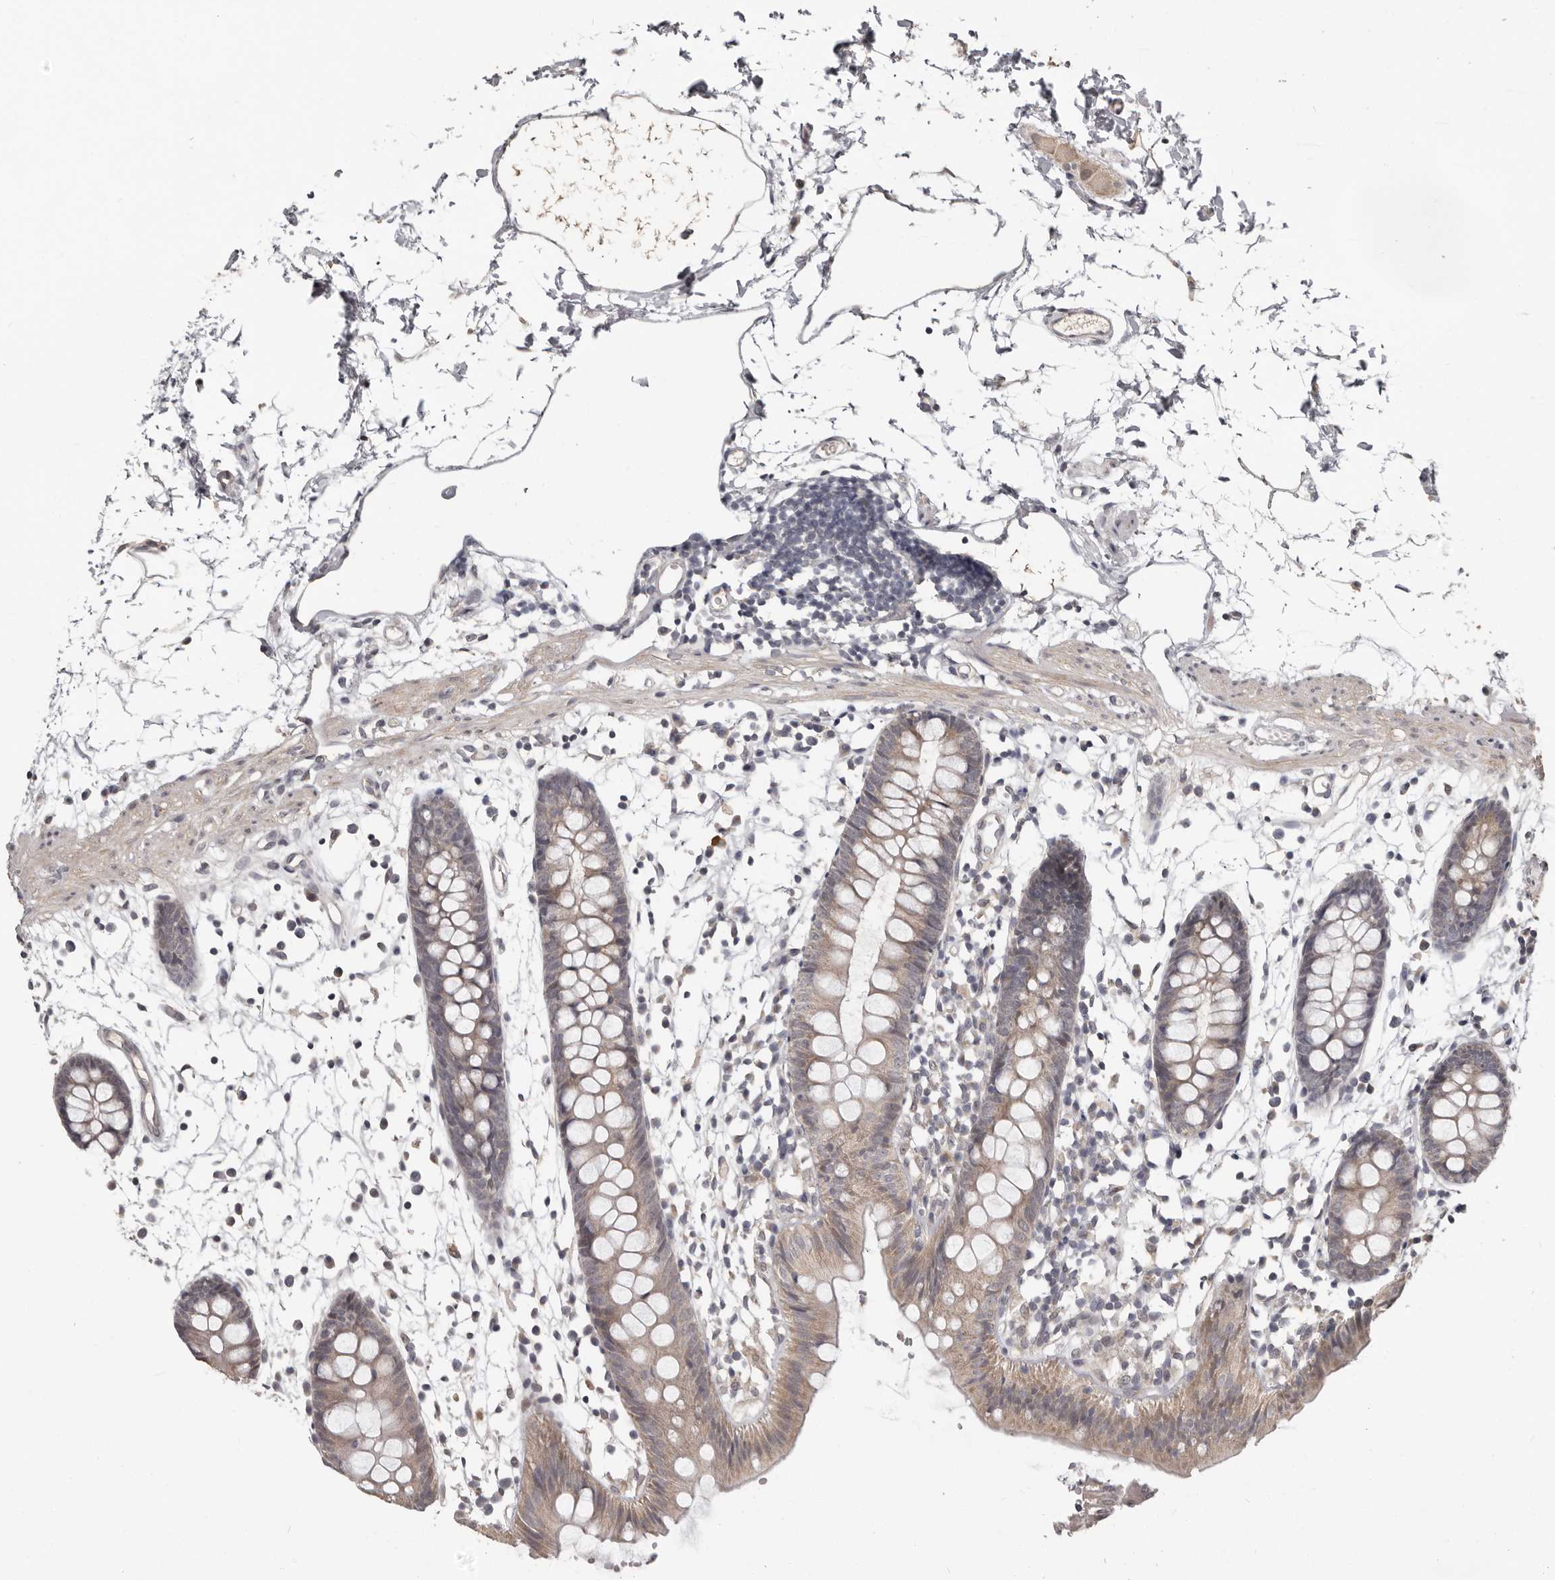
{"staining": {"intensity": "negative", "quantity": "none", "location": "none"}, "tissue": "colon", "cell_type": "Endothelial cells", "image_type": "normal", "snomed": [{"axis": "morphology", "description": "Normal tissue, NOS"}, {"axis": "topography", "description": "Colon"}], "caption": "Immunohistochemistry (IHC) micrograph of normal colon stained for a protein (brown), which shows no staining in endothelial cells. The staining is performed using DAB brown chromogen with nuclei counter-stained in using hematoxylin.", "gene": "ZFP14", "patient": {"sex": "male", "age": 56}}